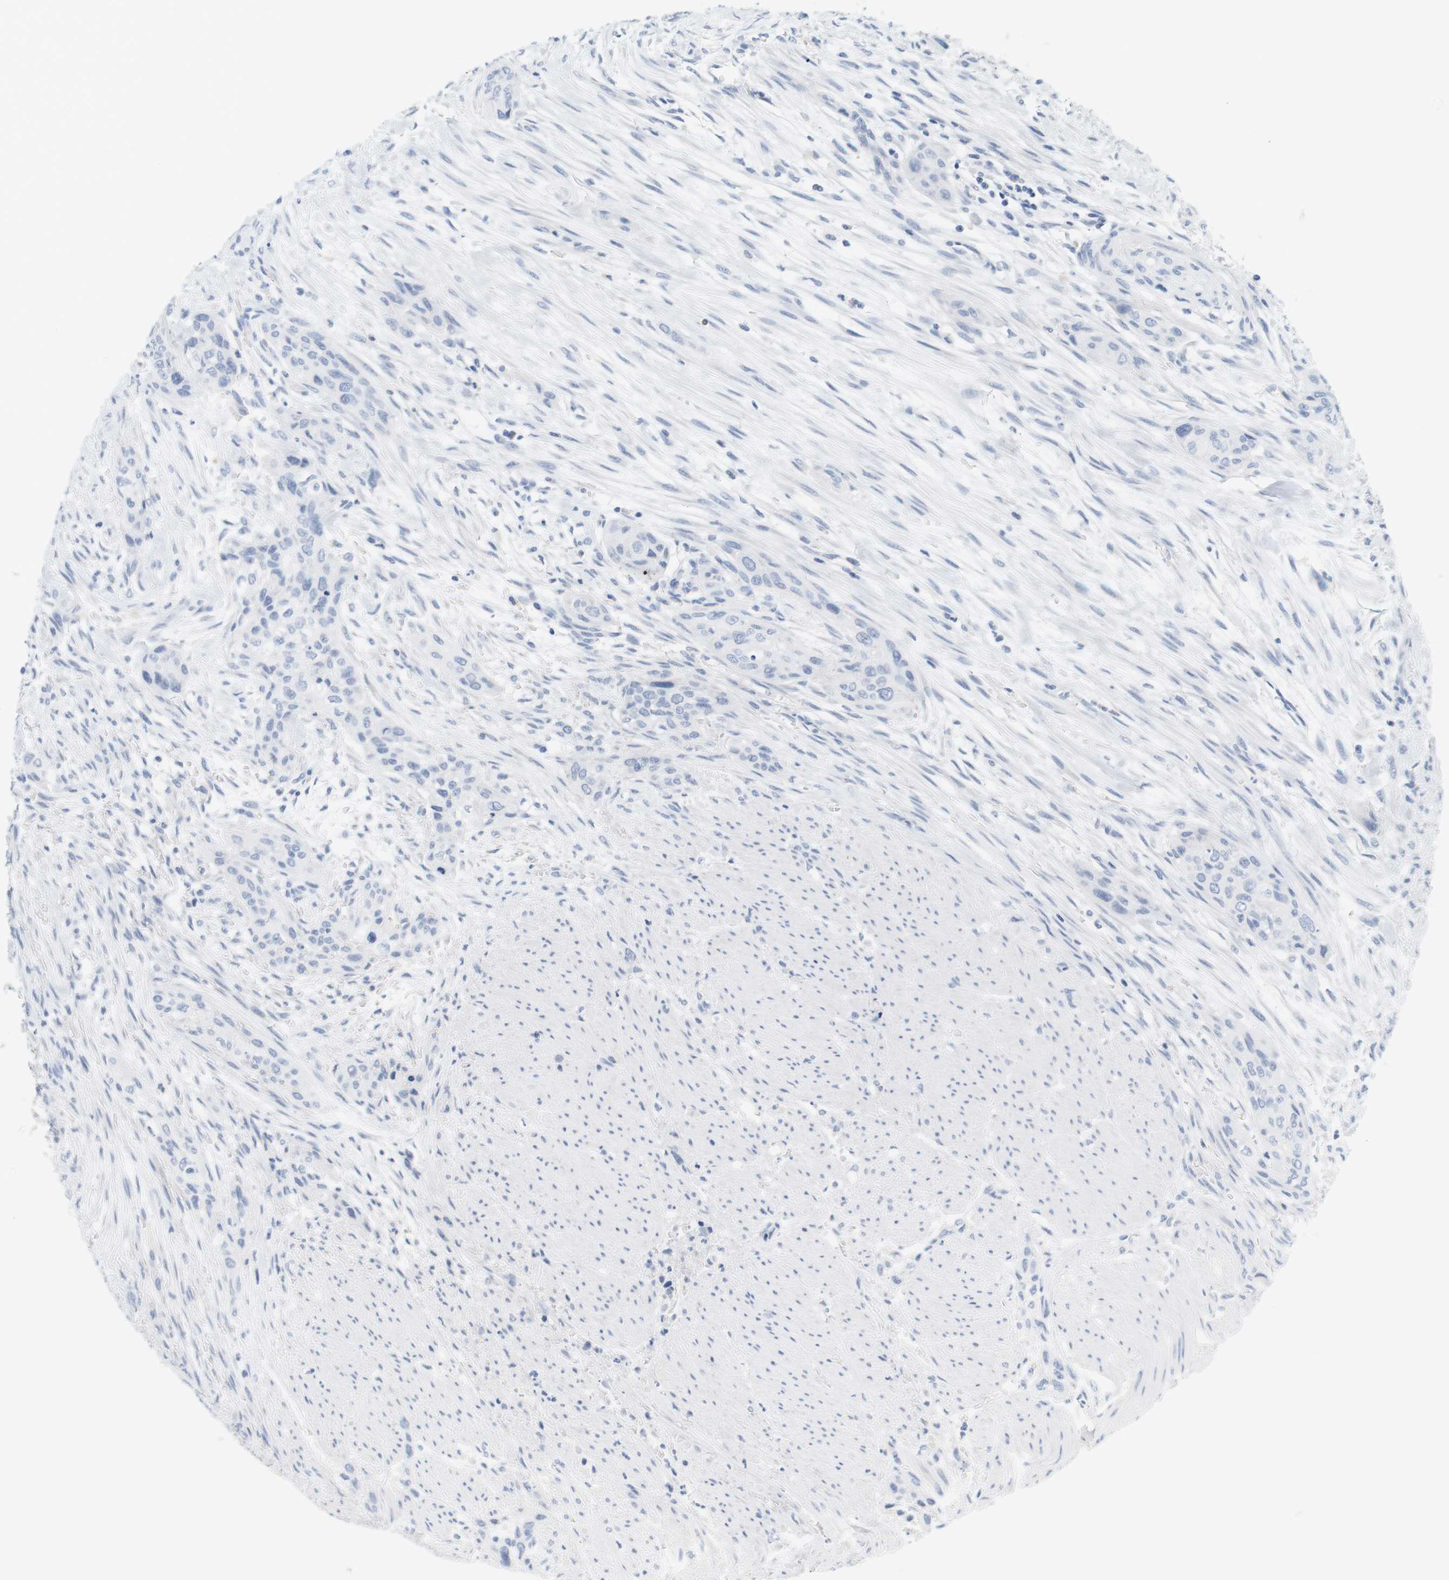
{"staining": {"intensity": "negative", "quantity": "none", "location": "none"}, "tissue": "urothelial cancer", "cell_type": "Tumor cells", "image_type": "cancer", "snomed": [{"axis": "morphology", "description": "Urothelial carcinoma, High grade"}, {"axis": "topography", "description": "Urinary bladder"}], "caption": "A high-resolution image shows immunohistochemistry (IHC) staining of urothelial cancer, which demonstrates no significant expression in tumor cells. (DAB IHC, high magnification).", "gene": "OPRM1", "patient": {"sex": "male", "age": 35}}